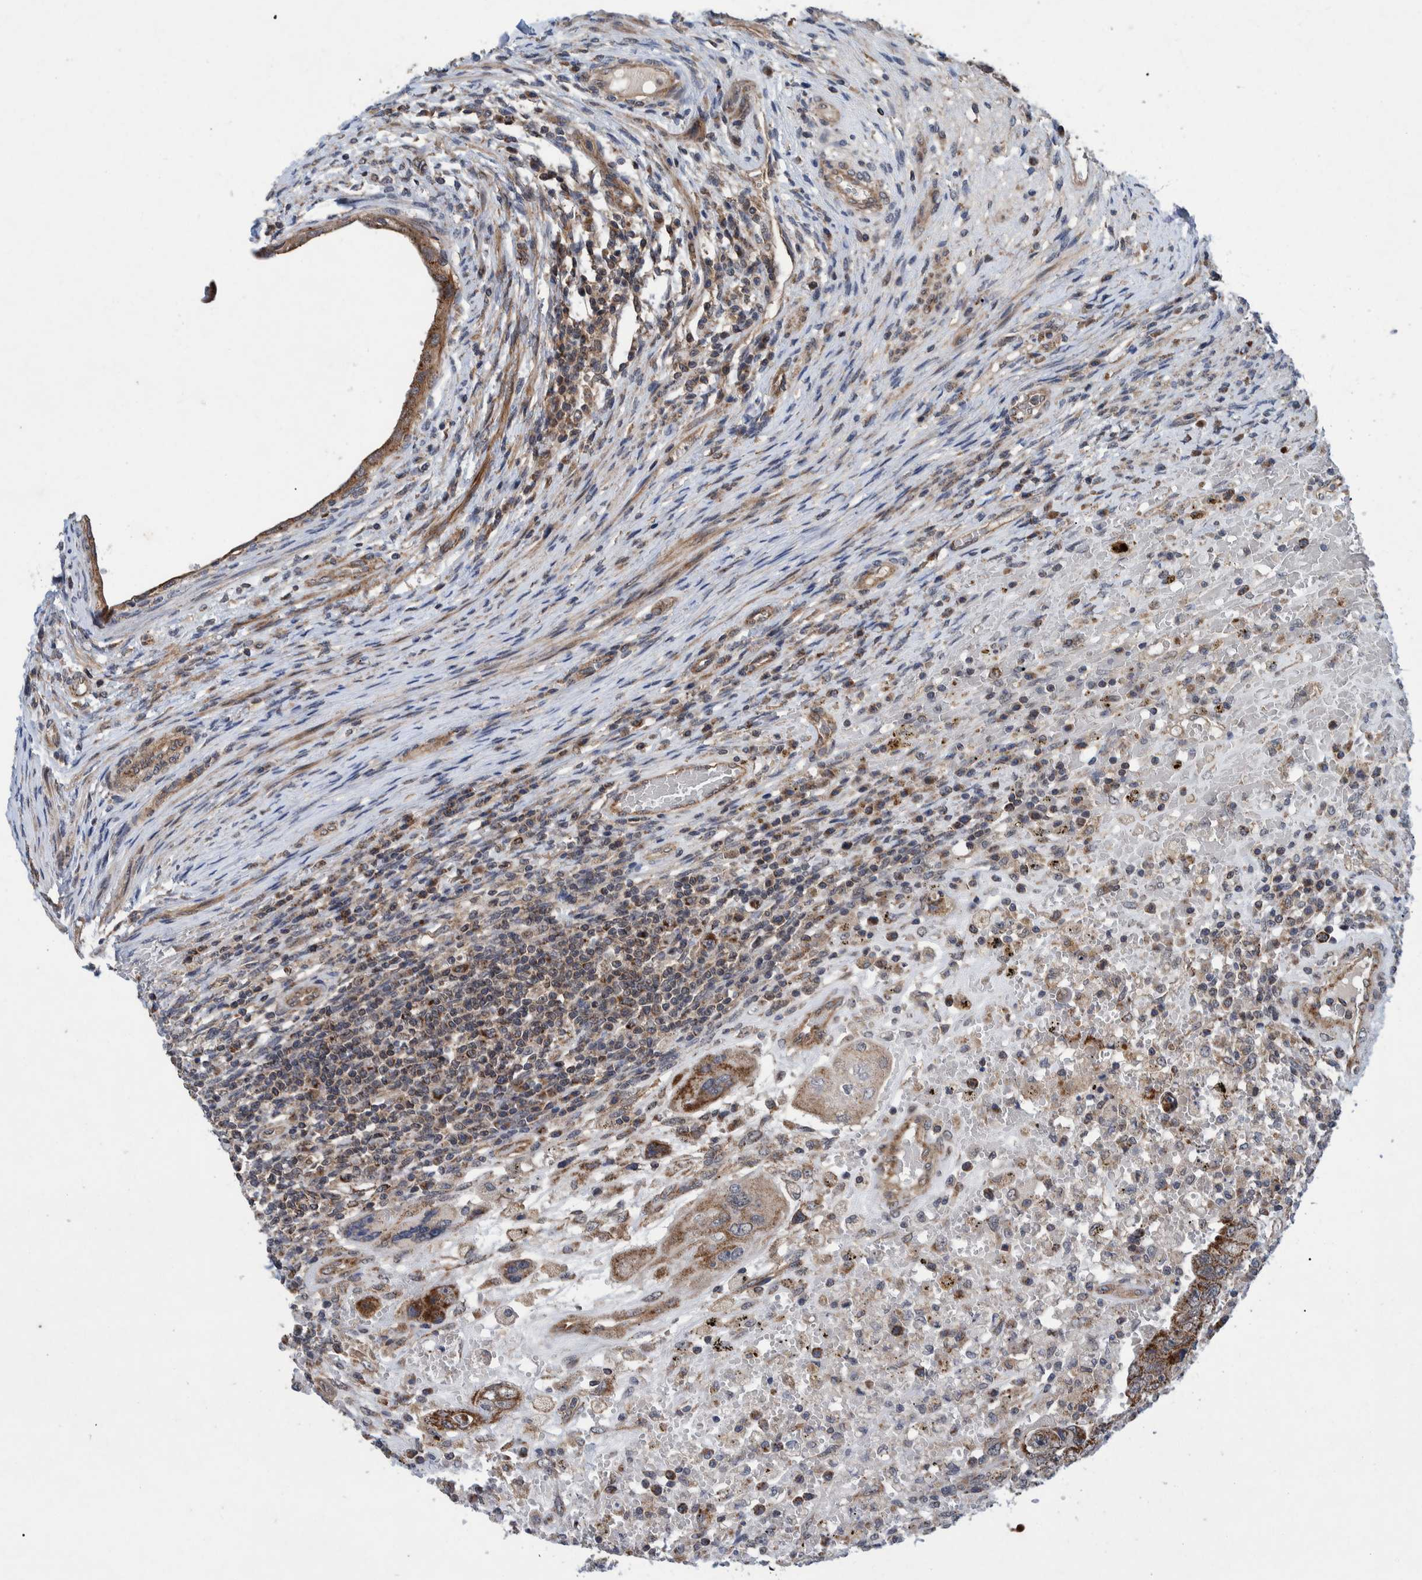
{"staining": {"intensity": "moderate", "quantity": ">75%", "location": "cytoplasmic/membranous"}, "tissue": "testis cancer", "cell_type": "Tumor cells", "image_type": "cancer", "snomed": [{"axis": "morphology", "description": "Carcinoma, Embryonal, NOS"}, {"axis": "topography", "description": "Testis"}], "caption": "Immunohistochemical staining of human embryonal carcinoma (testis) displays medium levels of moderate cytoplasmic/membranous positivity in about >75% of tumor cells.", "gene": "MRPS7", "patient": {"sex": "male", "age": 26}}